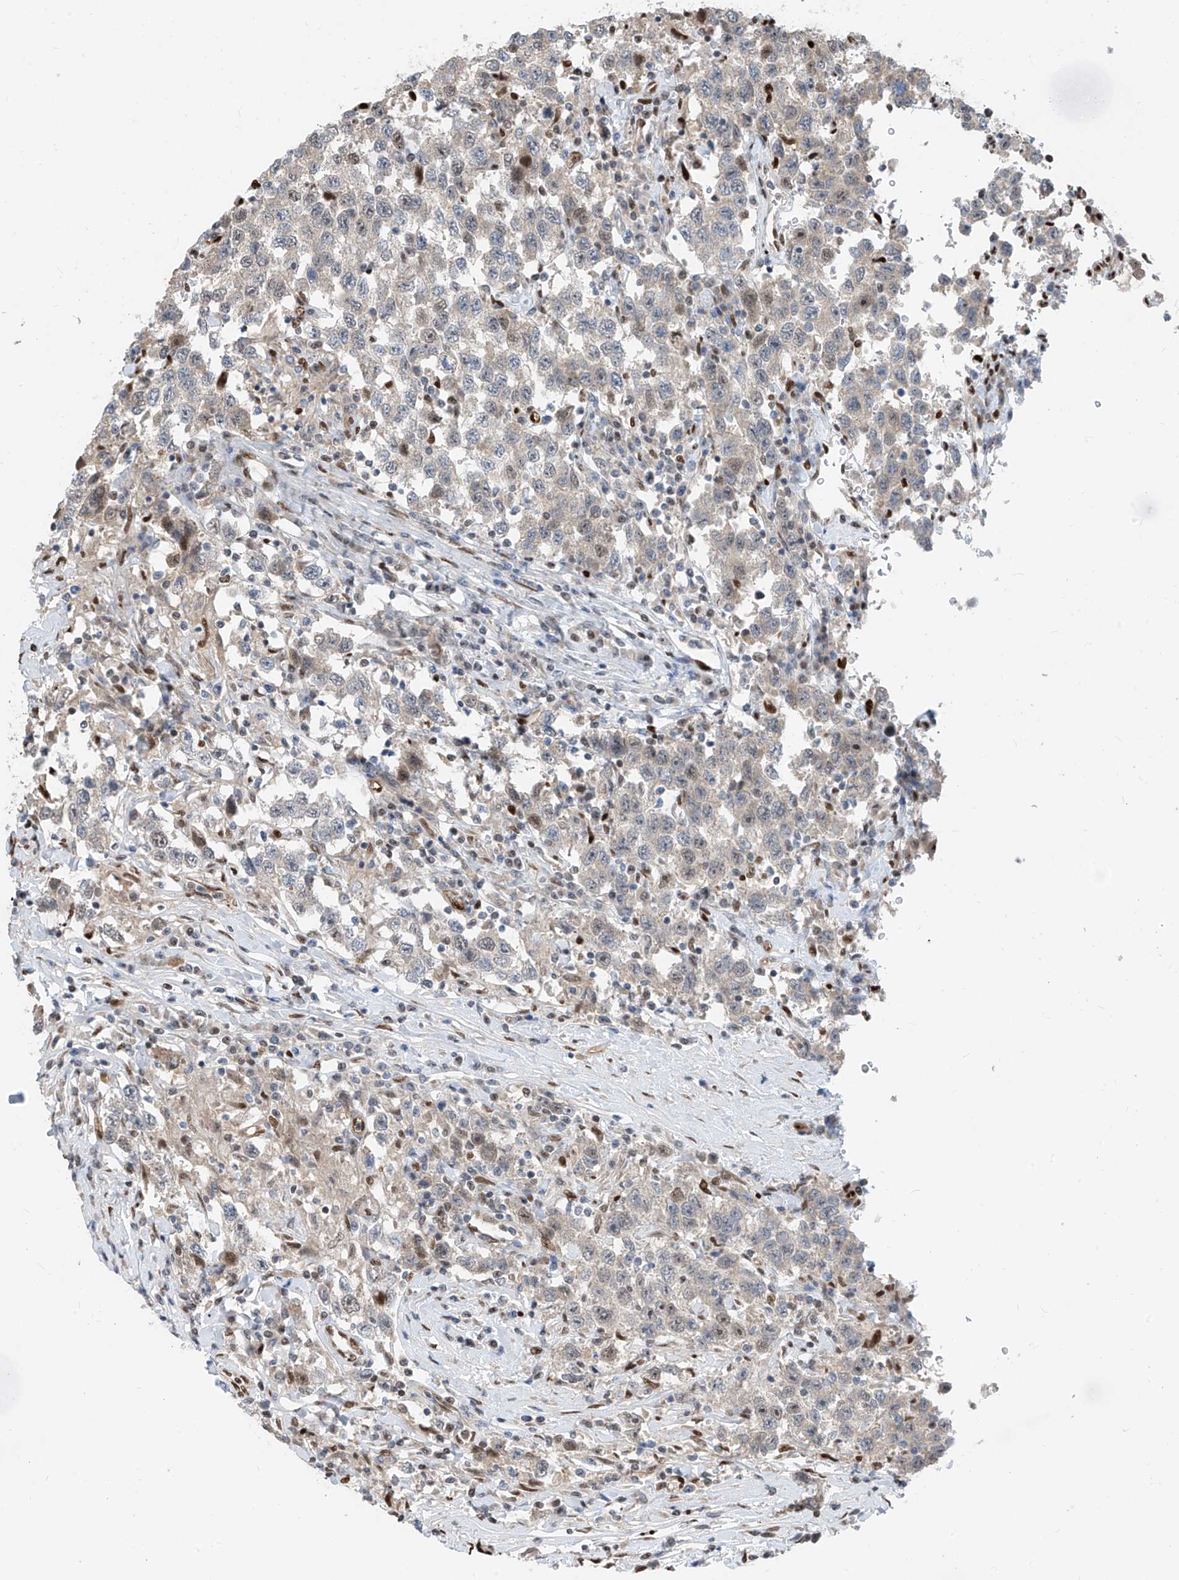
{"staining": {"intensity": "negative", "quantity": "none", "location": "none"}, "tissue": "testis cancer", "cell_type": "Tumor cells", "image_type": "cancer", "snomed": [{"axis": "morphology", "description": "Seminoma, NOS"}, {"axis": "topography", "description": "Testis"}], "caption": "High power microscopy histopathology image of an immunohistochemistry image of seminoma (testis), revealing no significant positivity in tumor cells.", "gene": "RBP7", "patient": {"sex": "male", "age": 41}}